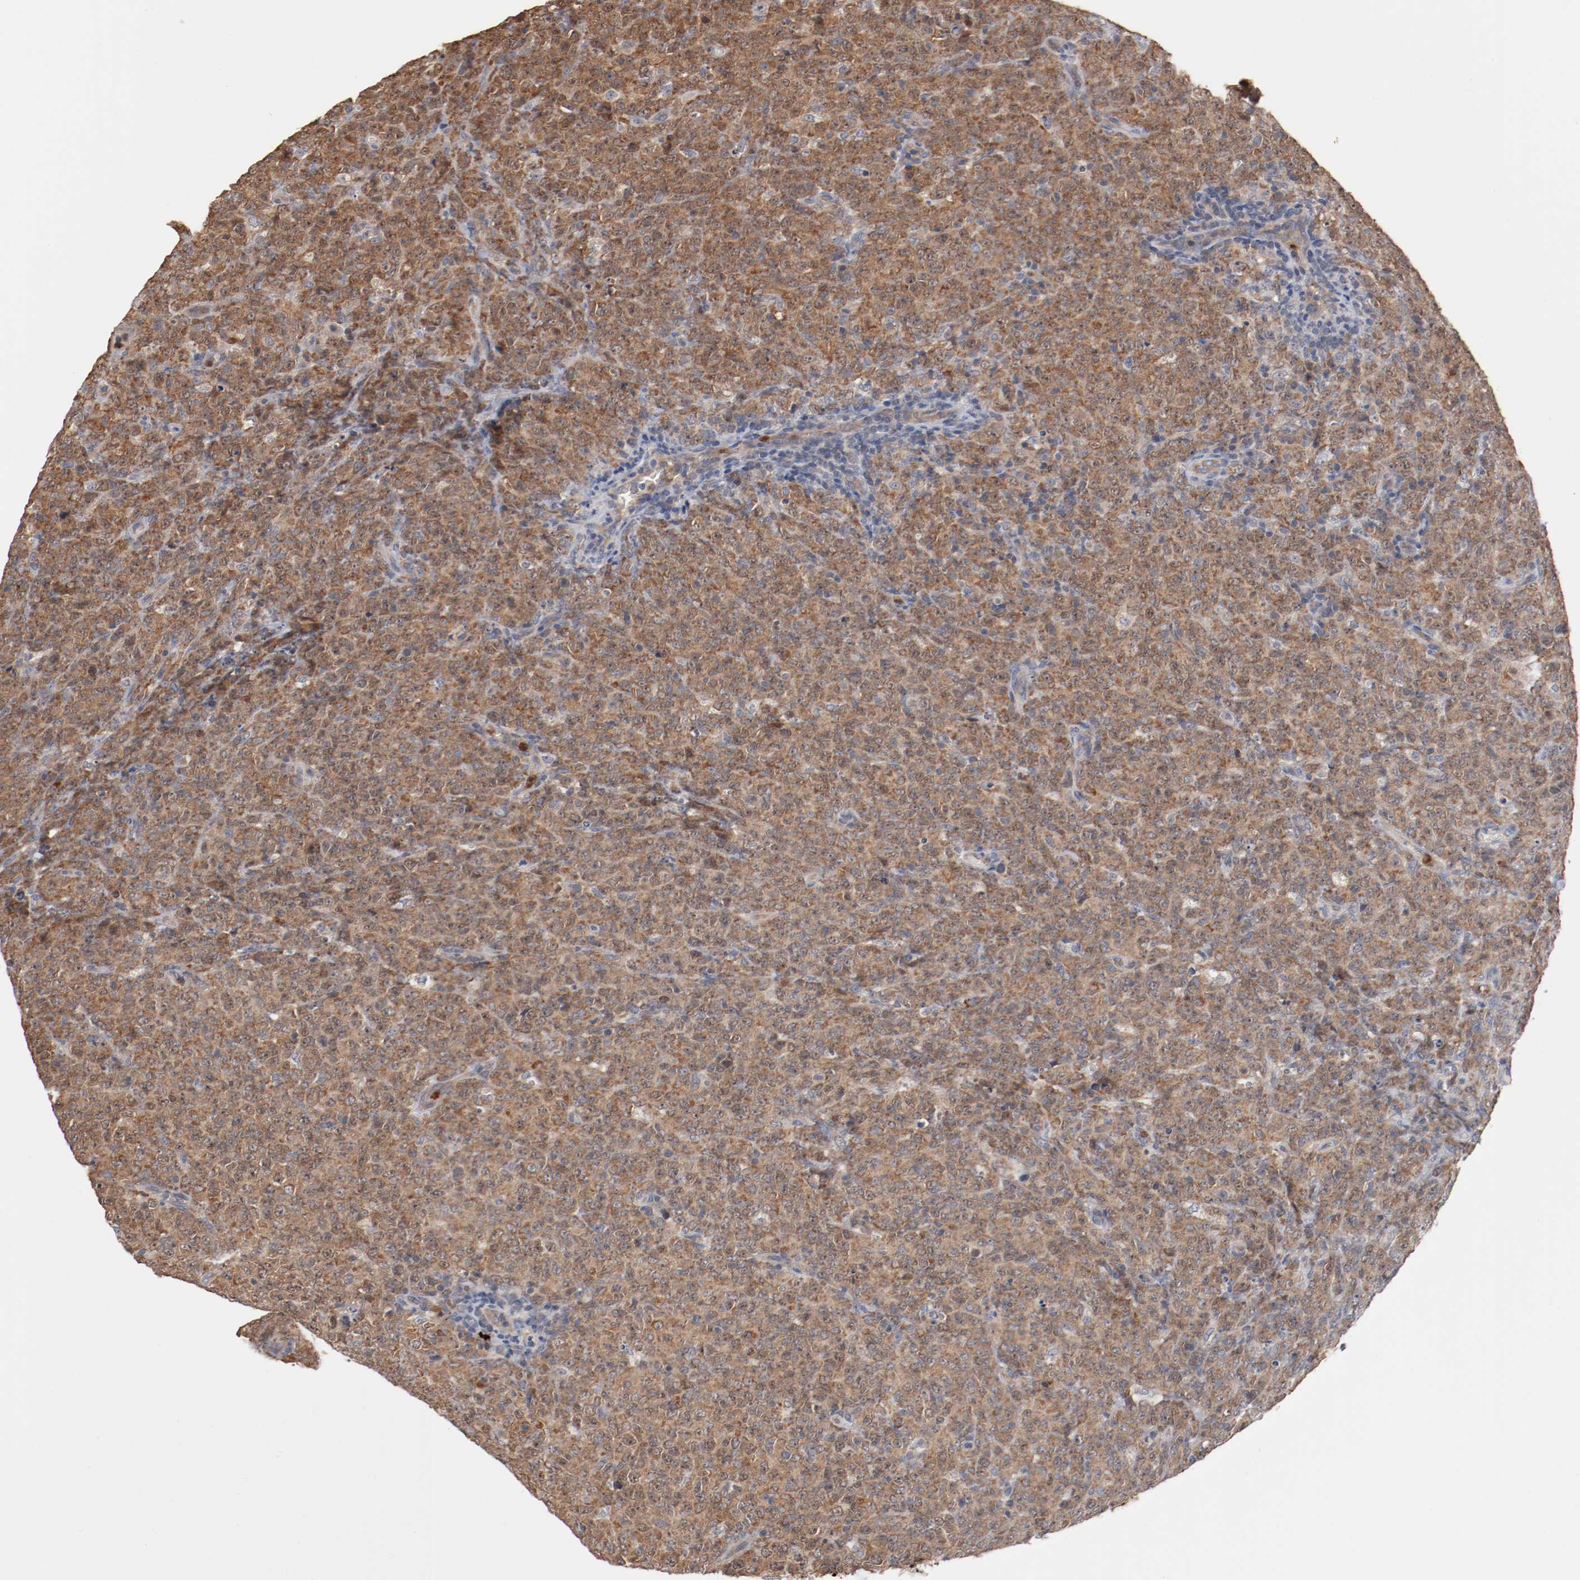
{"staining": {"intensity": "moderate", "quantity": ">75%", "location": "cytoplasmic/membranous"}, "tissue": "lymphoma", "cell_type": "Tumor cells", "image_type": "cancer", "snomed": [{"axis": "morphology", "description": "Malignant lymphoma, non-Hodgkin's type, High grade"}, {"axis": "topography", "description": "Tonsil"}], "caption": "Approximately >75% of tumor cells in human lymphoma show moderate cytoplasmic/membranous protein positivity as visualized by brown immunohistochemical staining.", "gene": "RNASE11", "patient": {"sex": "female", "age": 36}}